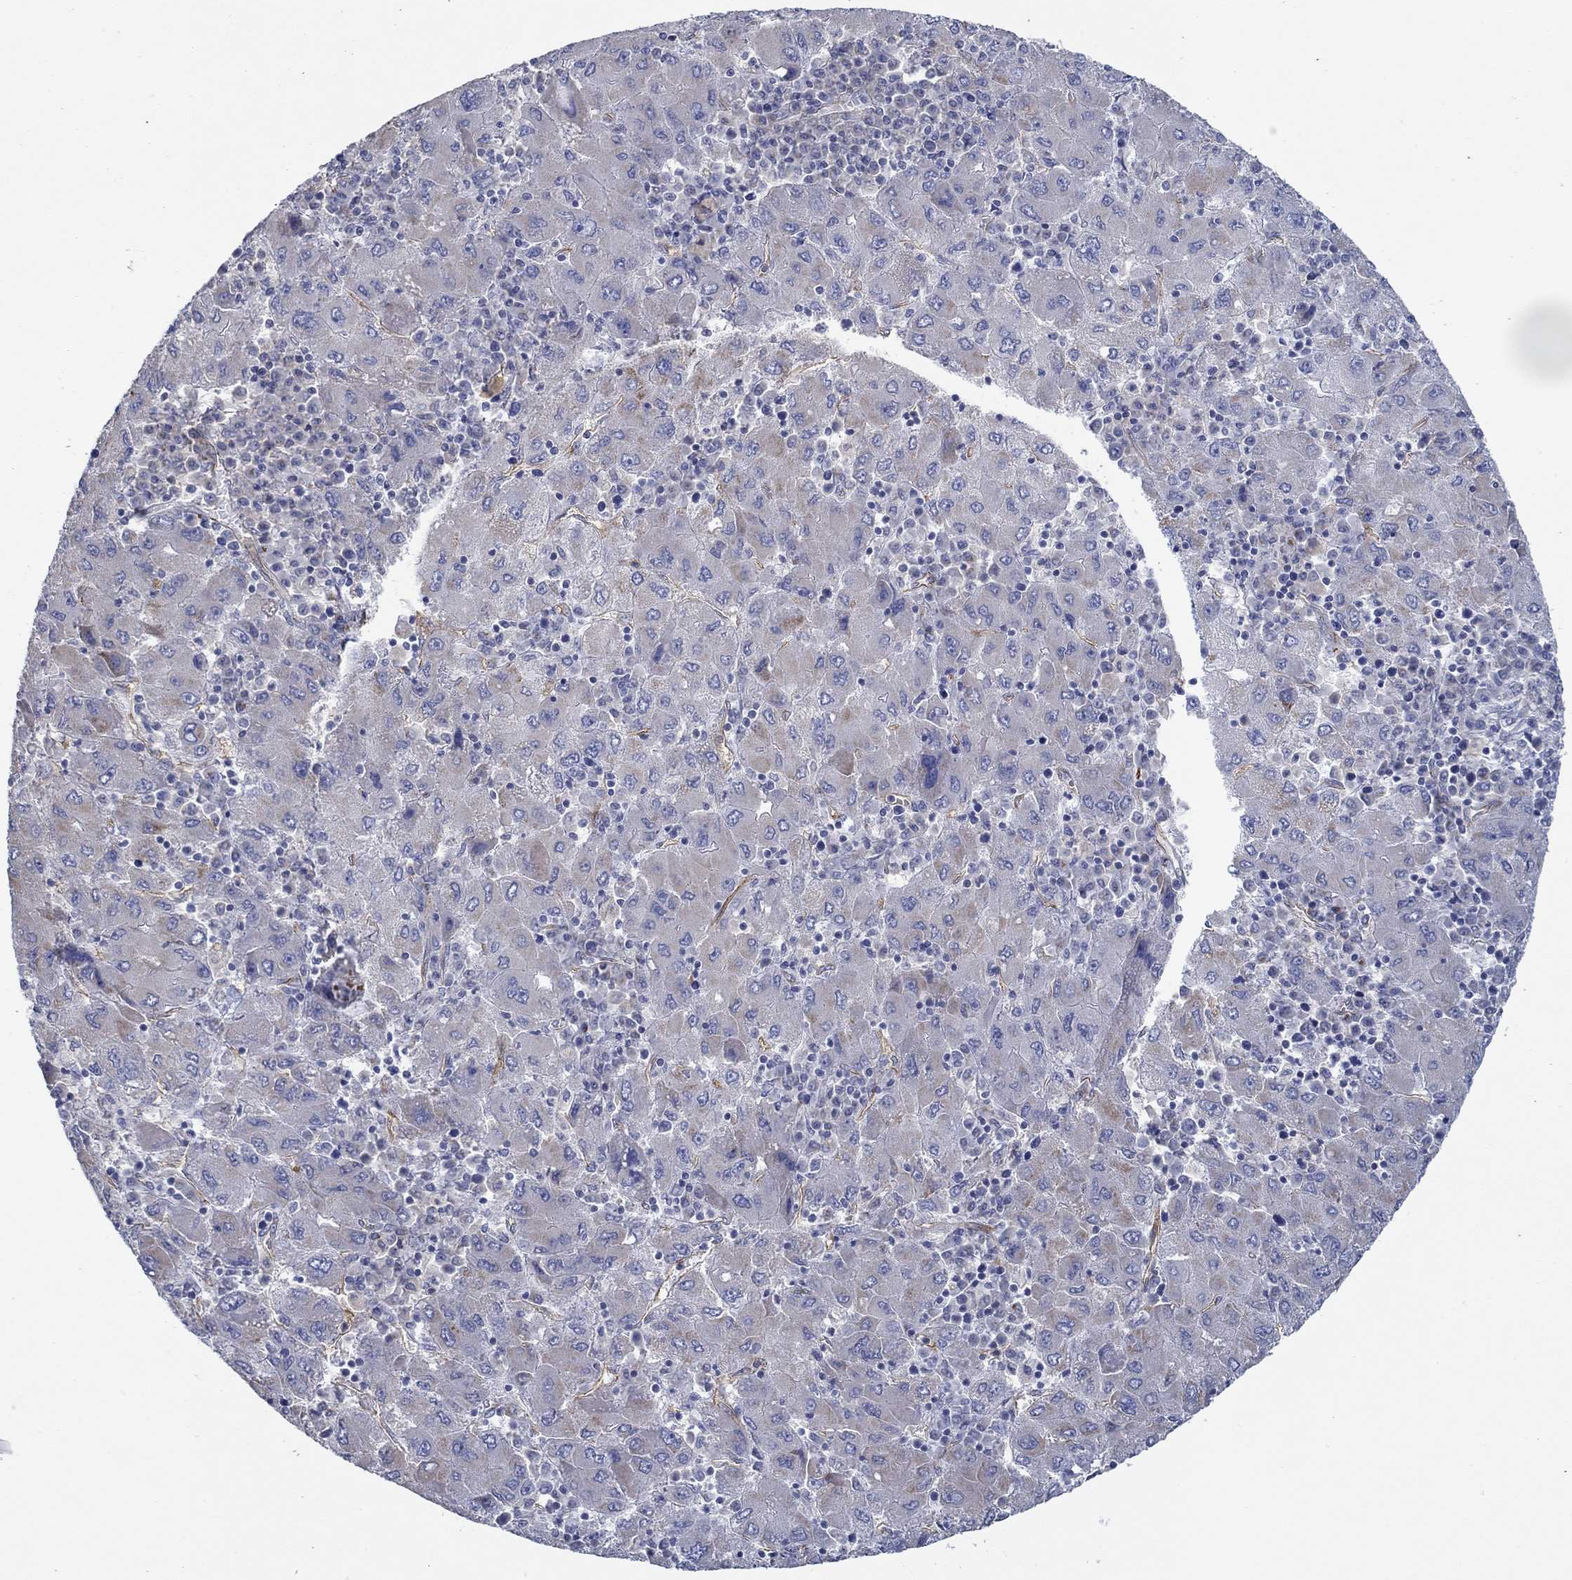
{"staining": {"intensity": "moderate", "quantity": "<25%", "location": "cytoplasmic/membranous"}, "tissue": "liver cancer", "cell_type": "Tumor cells", "image_type": "cancer", "snomed": [{"axis": "morphology", "description": "Carcinoma, Hepatocellular, NOS"}, {"axis": "topography", "description": "Liver"}], "caption": "Tumor cells reveal low levels of moderate cytoplasmic/membranous staining in approximately <25% of cells in liver cancer (hepatocellular carcinoma). (brown staining indicates protein expression, while blue staining denotes nuclei).", "gene": "GJA5", "patient": {"sex": "male", "age": 75}}